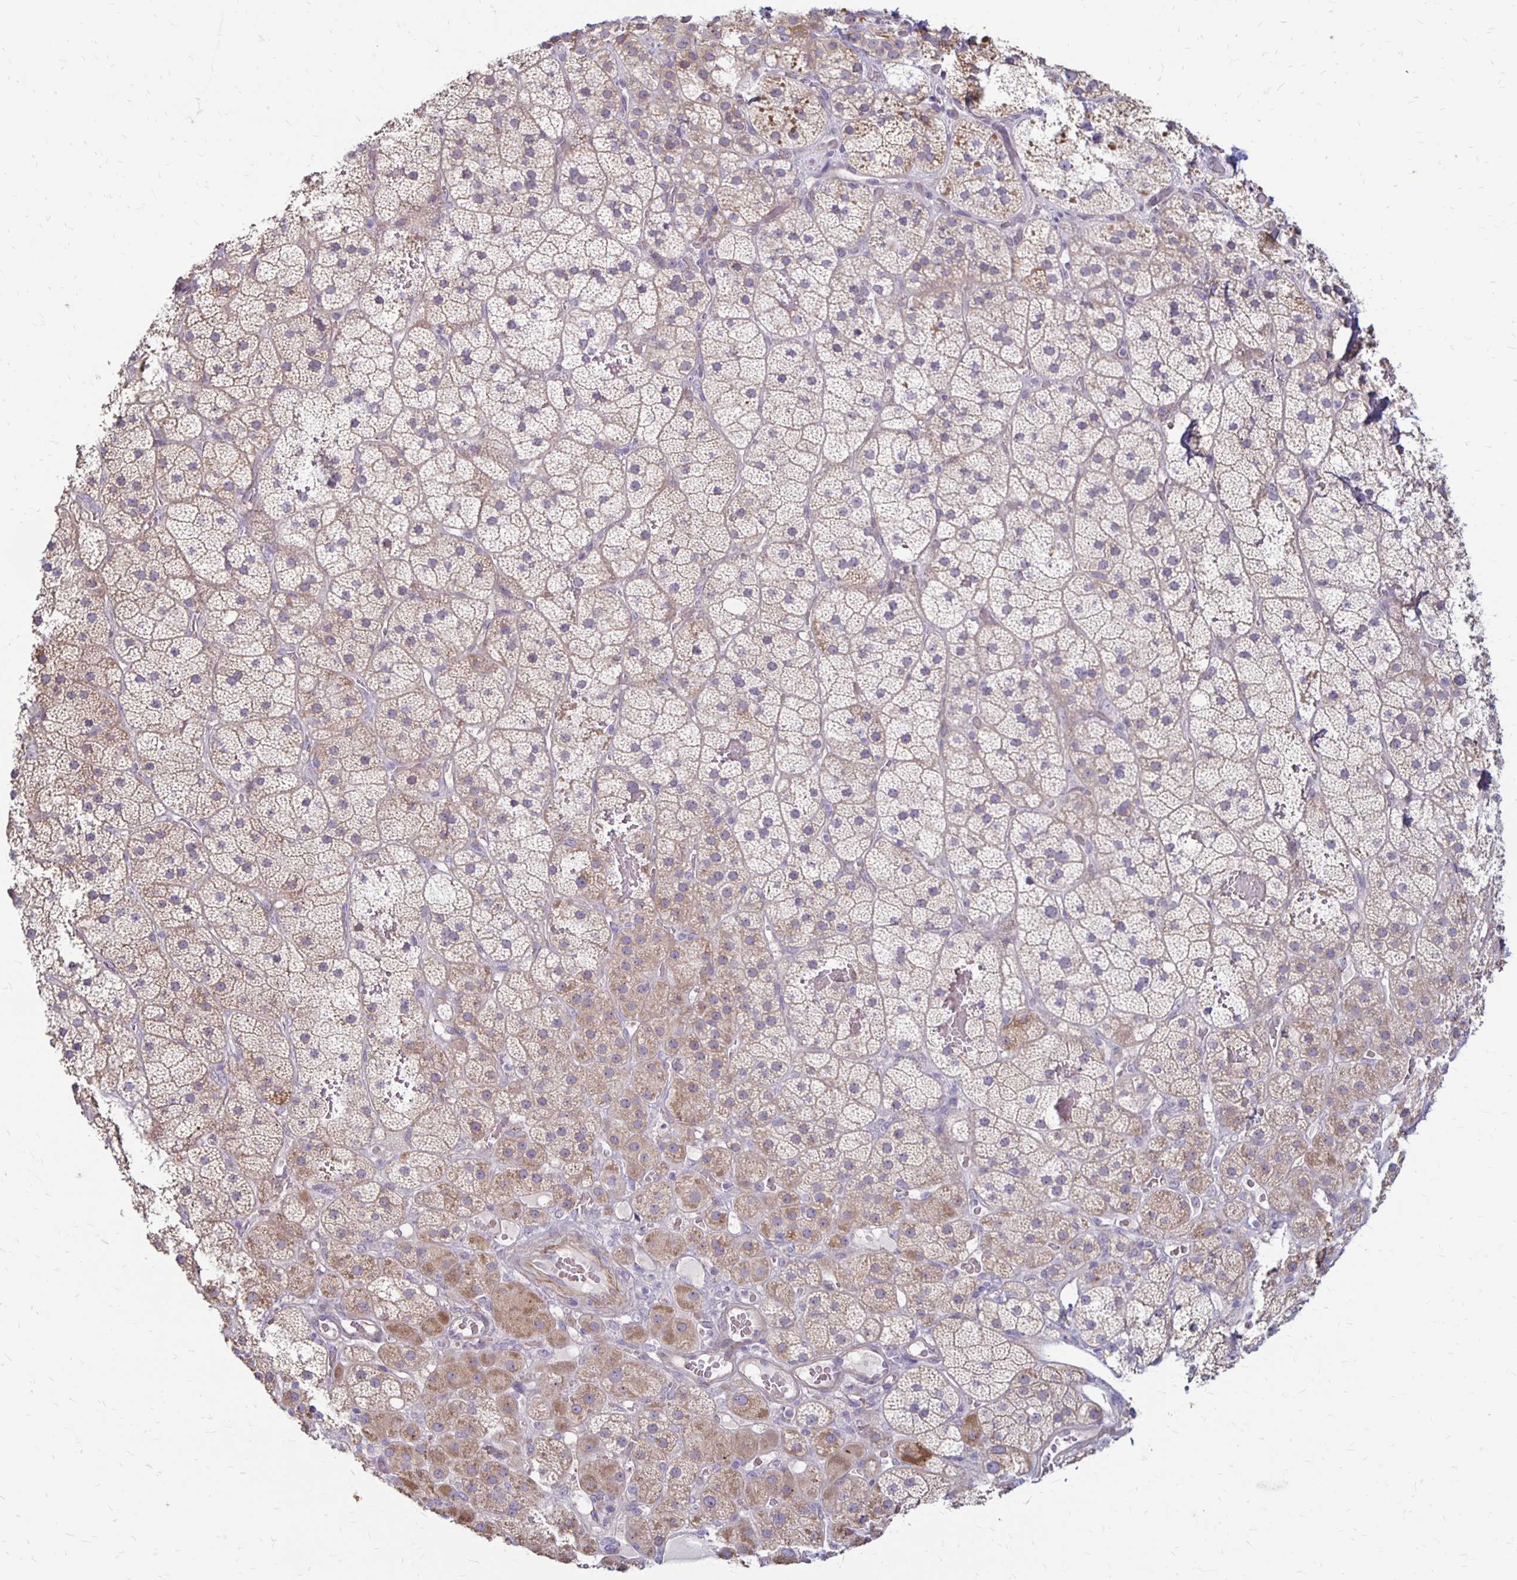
{"staining": {"intensity": "moderate", "quantity": "25%-75%", "location": "cytoplasmic/membranous"}, "tissue": "adrenal gland", "cell_type": "Glandular cells", "image_type": "normal", "snomed": [{"axis": "morphology", "description": "Normal tissue, NOS"}, {"axis": "topography", "description": "Adrenal gland"}], "caption": "Immunohistochemistry of benign adrenal gland displays medium levels of moderate cytoplasmic/membranous staining in about 25%-75% of glandular cells.", "gene": "KATNBL1", "patient": {"sex": "male", "age": 57}}